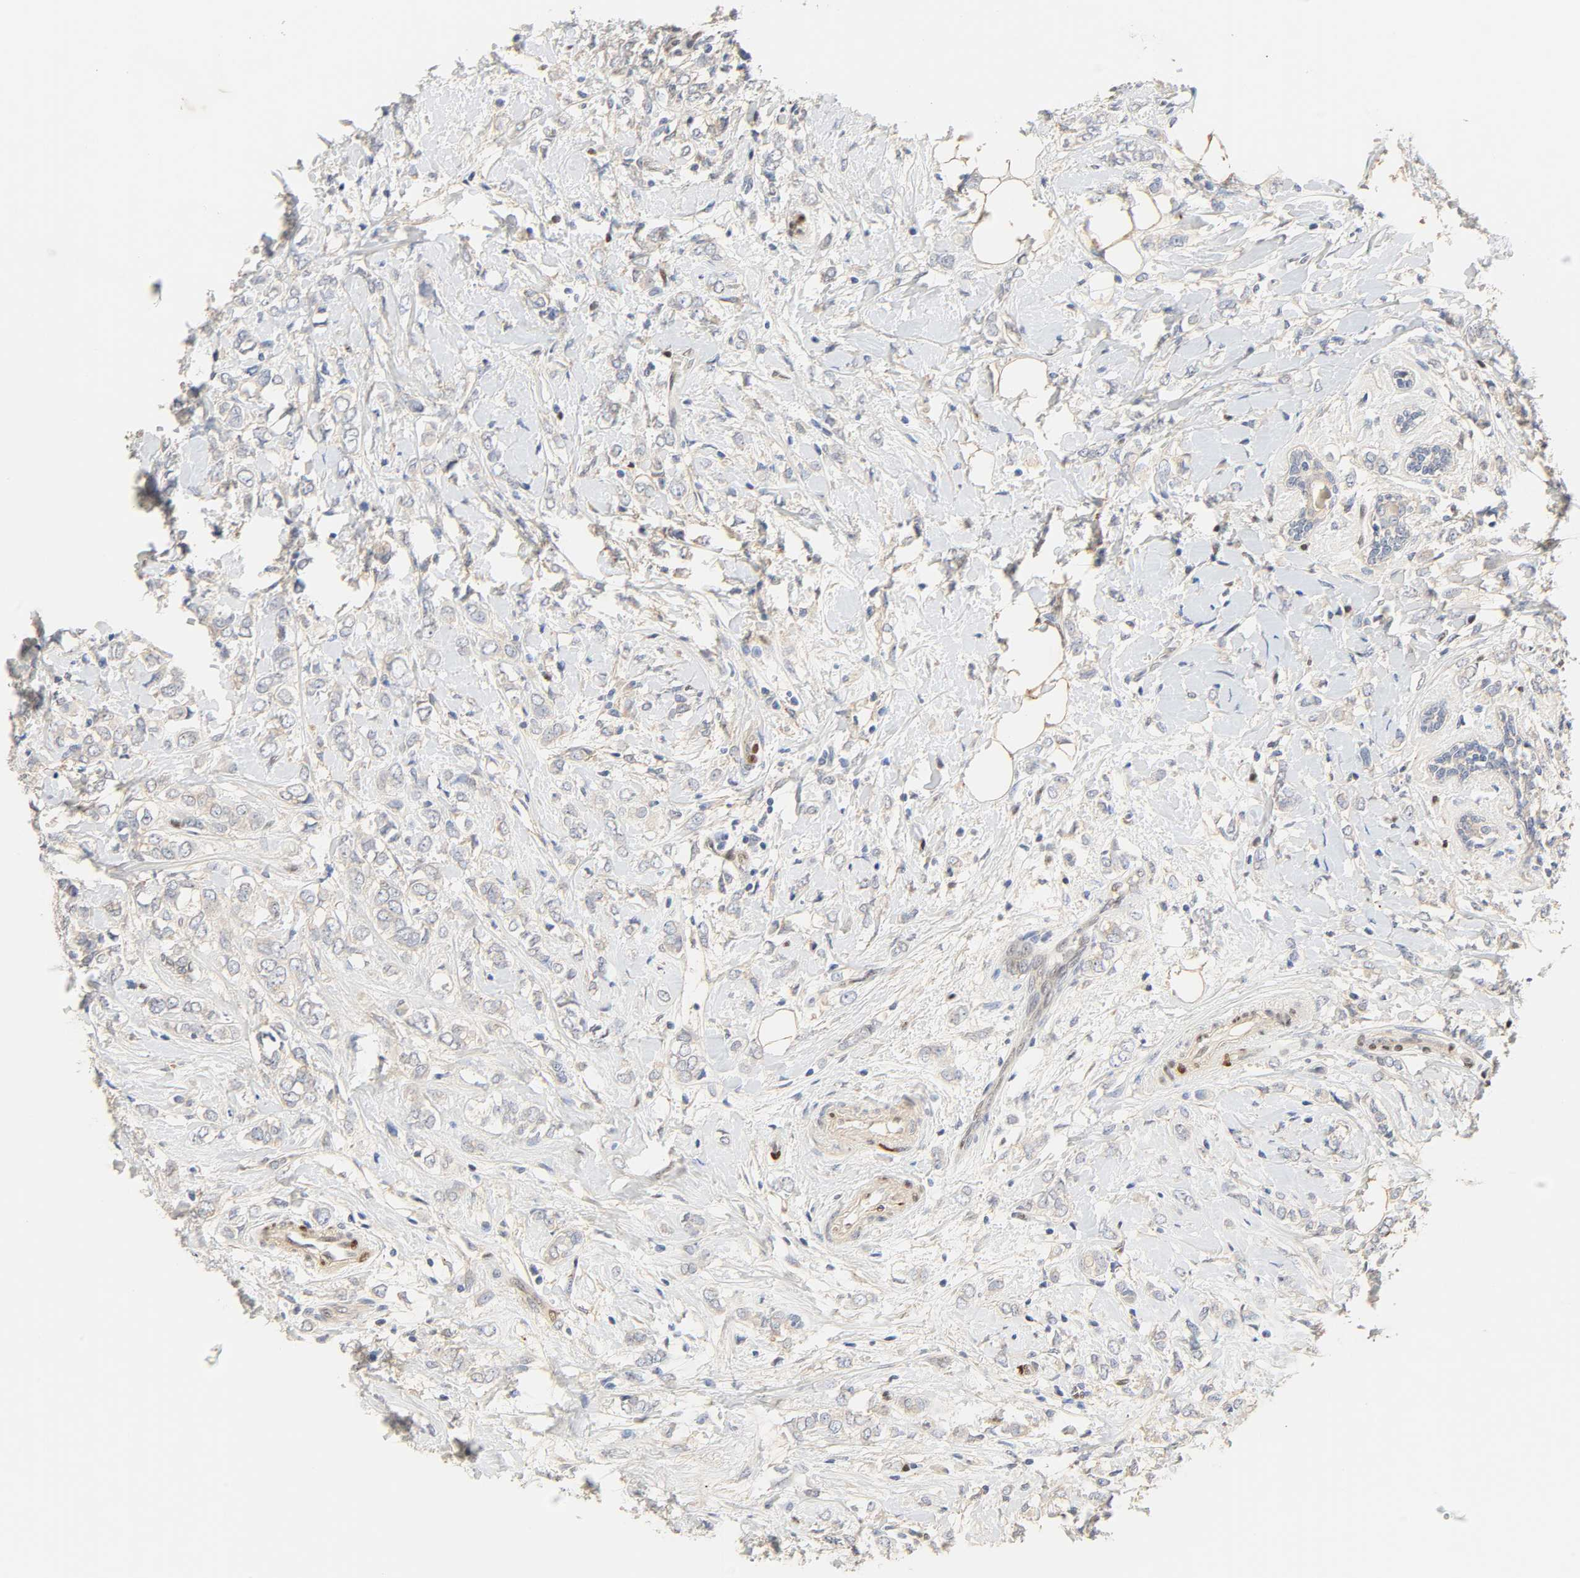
{"staining": {"intensity": "negative", "quantity": "none", "location": "none"}, "tissue": "breast cancer", "cell_type": "Tumor cells", "image_type": "cancer", "snomed": [{"axis": "morphology", "description": "Normal tissue, NOS"}, {"axis": "morphology", "description": "Lobular carcinoma"}, {"axis": "topography", "description": "Breast"}], "caption": "Tumor cells show no significant expression in lobular carcinoma (breast).", "gene": "BORCS8-MEF2B", "patient": {"sex": "female", "age": 47}}